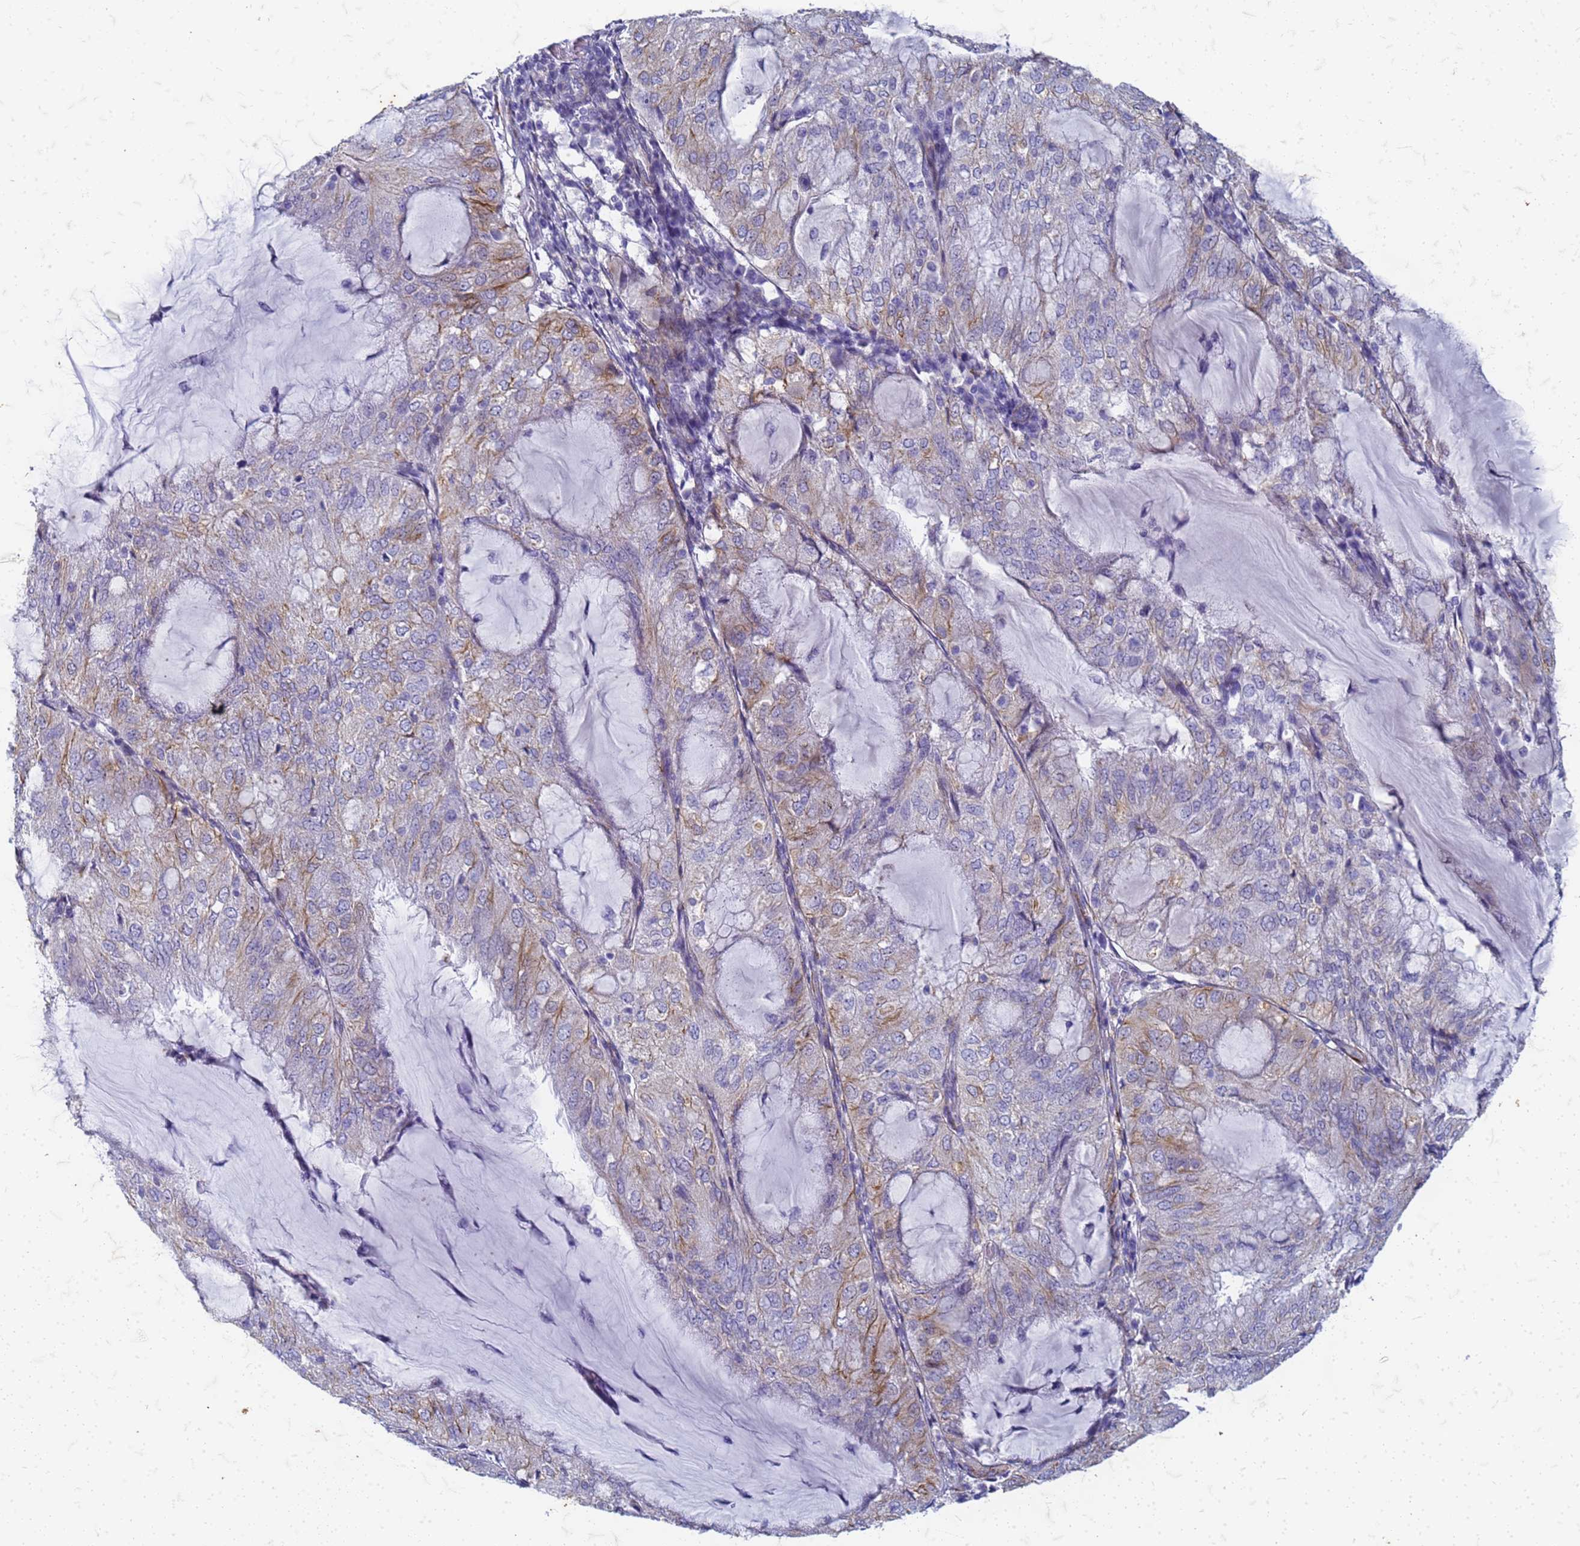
{"staining": {"intensity": "weak", "quantity": "25%-75%", "location": "cytoplasmic/membranous"}, "tissue": "endometrial cancer", "cell_type": "Tumor cells", "image_type": "cancer", "snomed": [{"axis": "morphology", "description": "Adenocarcinoma, NOS"}, {"axis": "topography", "description": "Endometrium"}], "caption": "The photomicrograph displays staining of adenocarcinoma (endometrial), revealing weak cytoplasmic/membranous protein expression (brown color) within tumor cells.", "gene": "TRIM64B", "patient": {"sex": "female", "age": 81}}